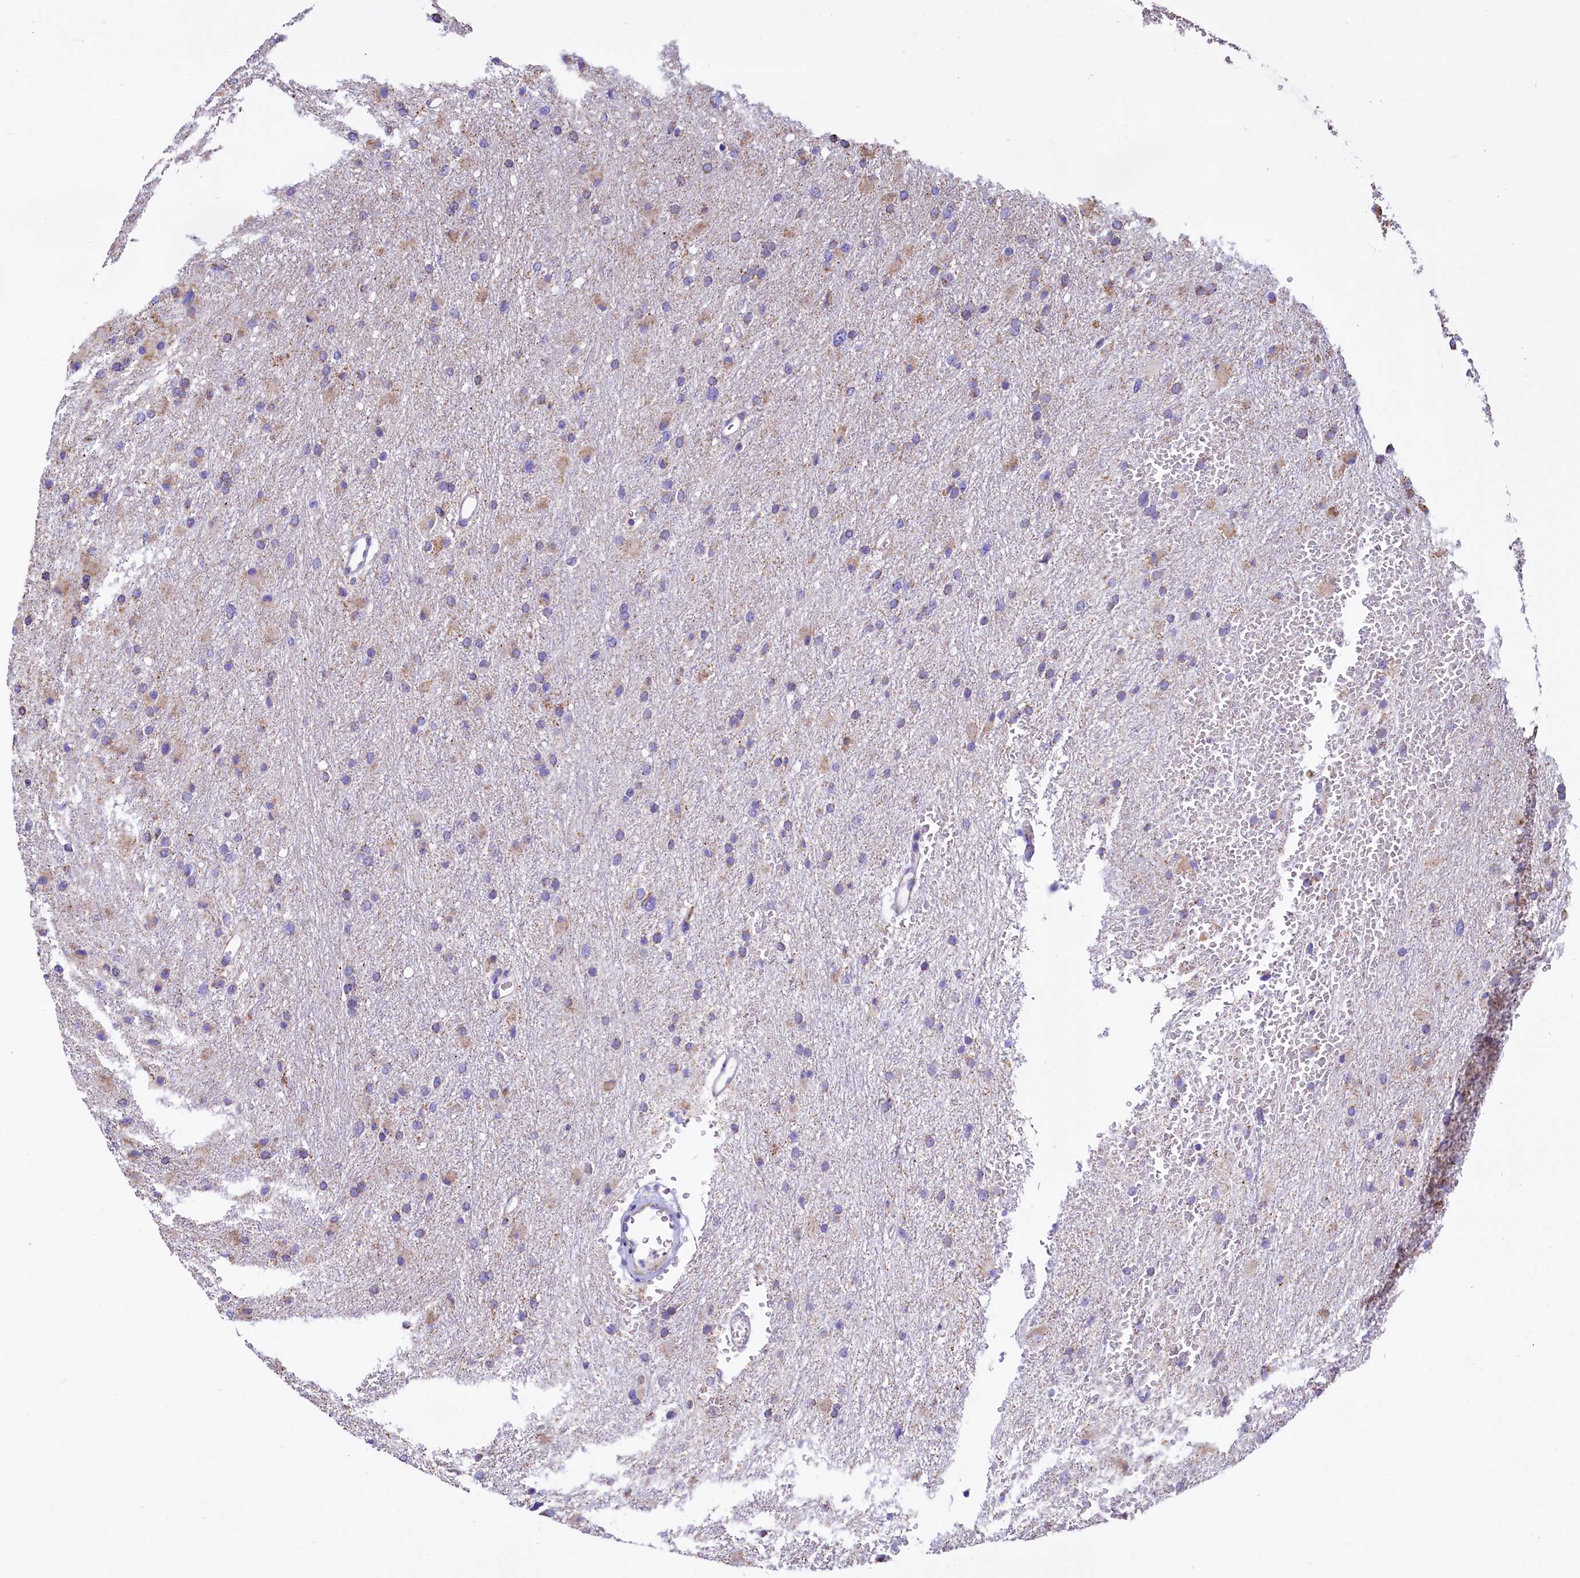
{"staining": {"intensity": "negative", "quantity": "none", "location": "none"}, "tissue": "glioma", "cell_type": "Tumor cells", "image_type": "cancer", "snomed": [{"axis": "morphology", "description": "Glioma, malignant, High grade"}, {"axis": "topography", "description": "Cerebral cortex"}], "caption": "High power microscopy photomicrograph of an IHC histopathology image of malignant glioma (high-grade), revealing no significant expression in tumor cells.", "gene": "VWCE", "patient": {"sex": "female", "age": 36}}